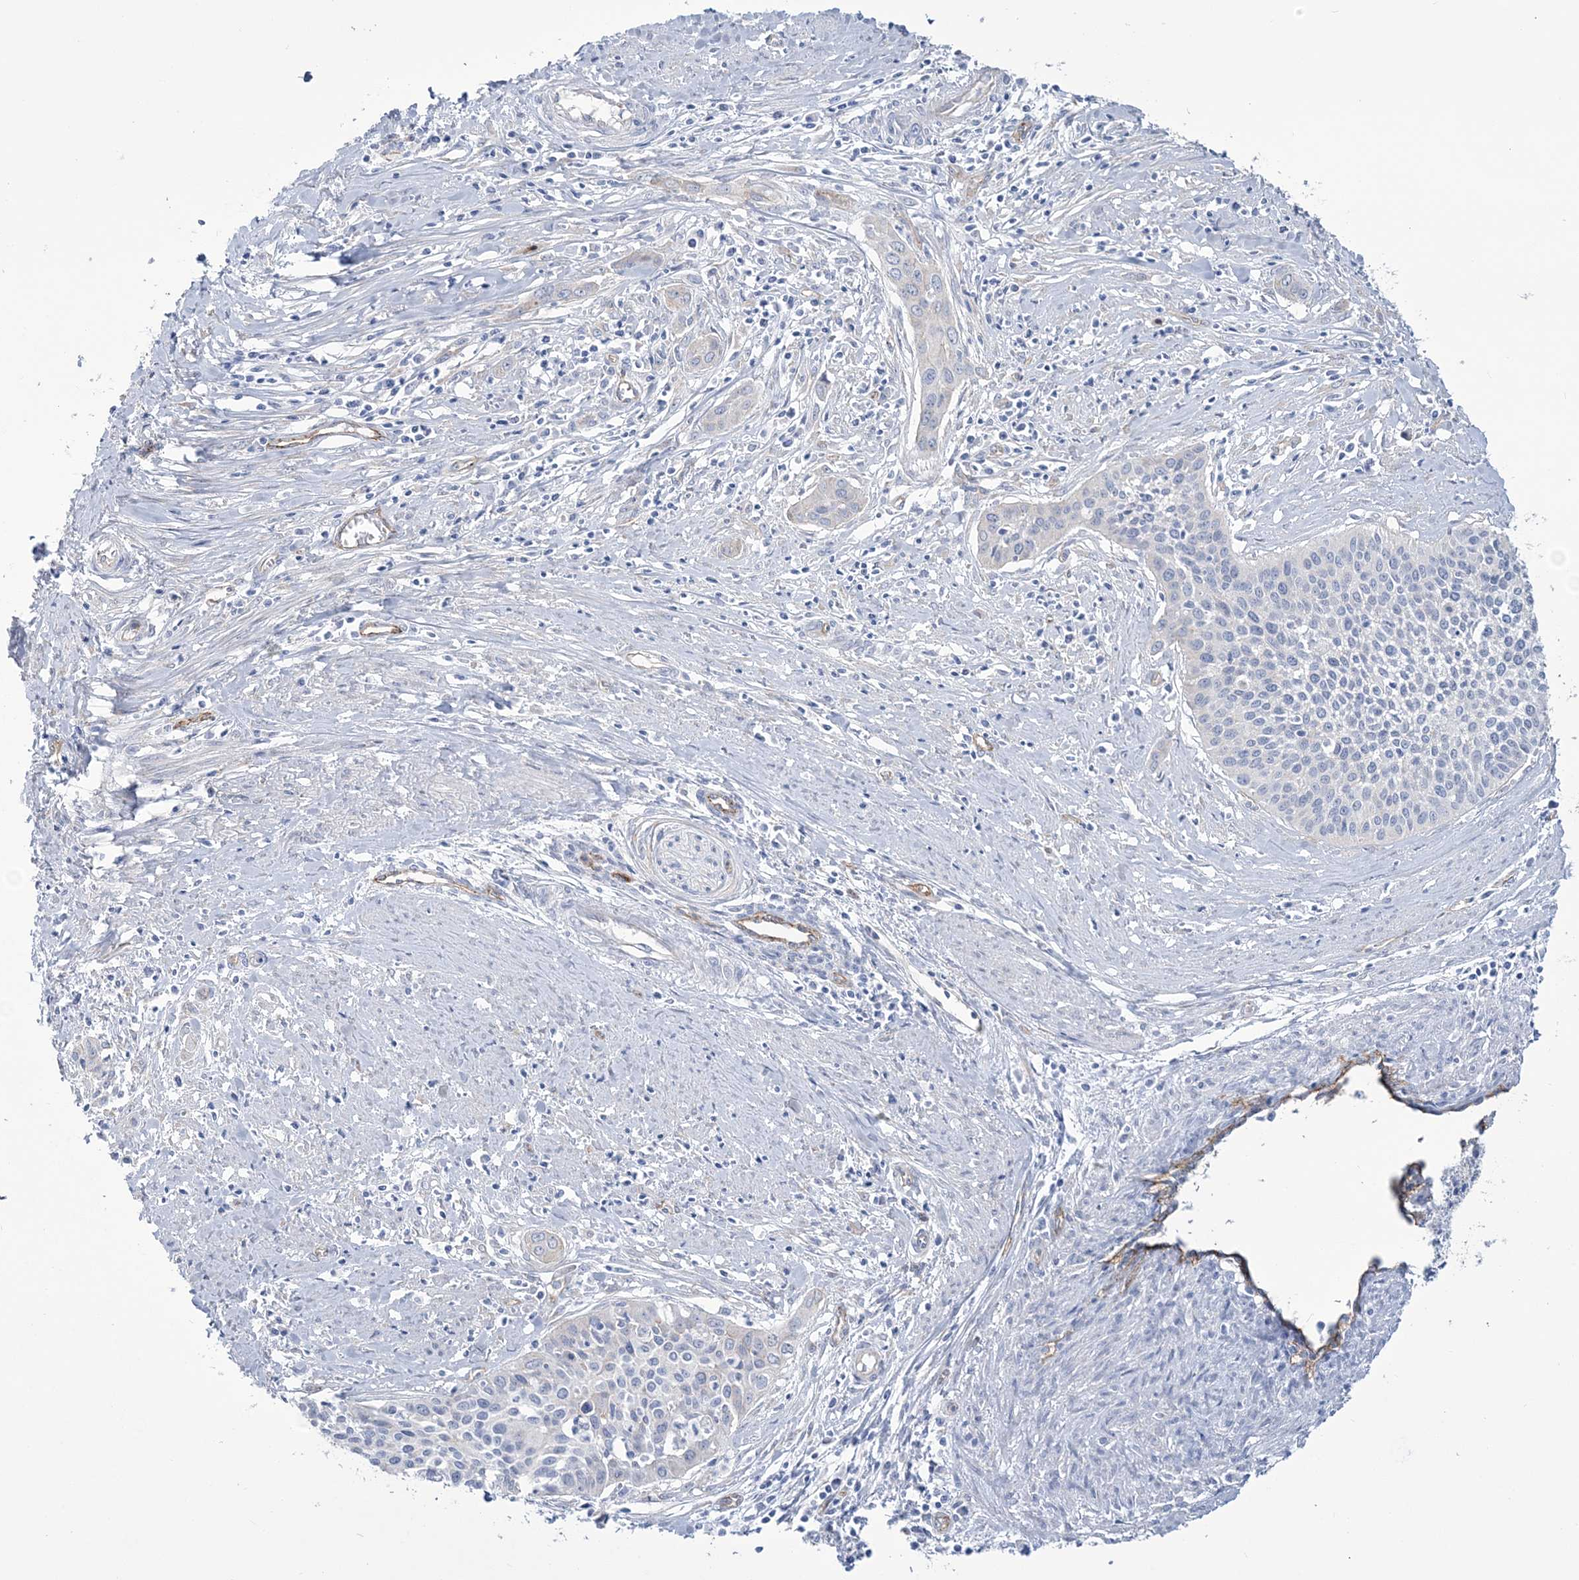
{"staining": {"intensity": "negative", "quantity": "none", "location": "none"}, "tissue": "cervical cancer", "cell_type": "Tumor cells", "image_type": "cancer", "snomed": [{"axis": "morphology", "description": "Squamous cell carcinoma, NOS"}, {"axis": "topography", "description": "Cervix"}], "caption": "This is an immunohistochemistry (IHC) photomicrograph of cervical cancer (squamous cell carcinoma). There is no expression in tumor cells.", "gene": "RAB11FIP5", "patient": {"sex": "female", "age": 34}}